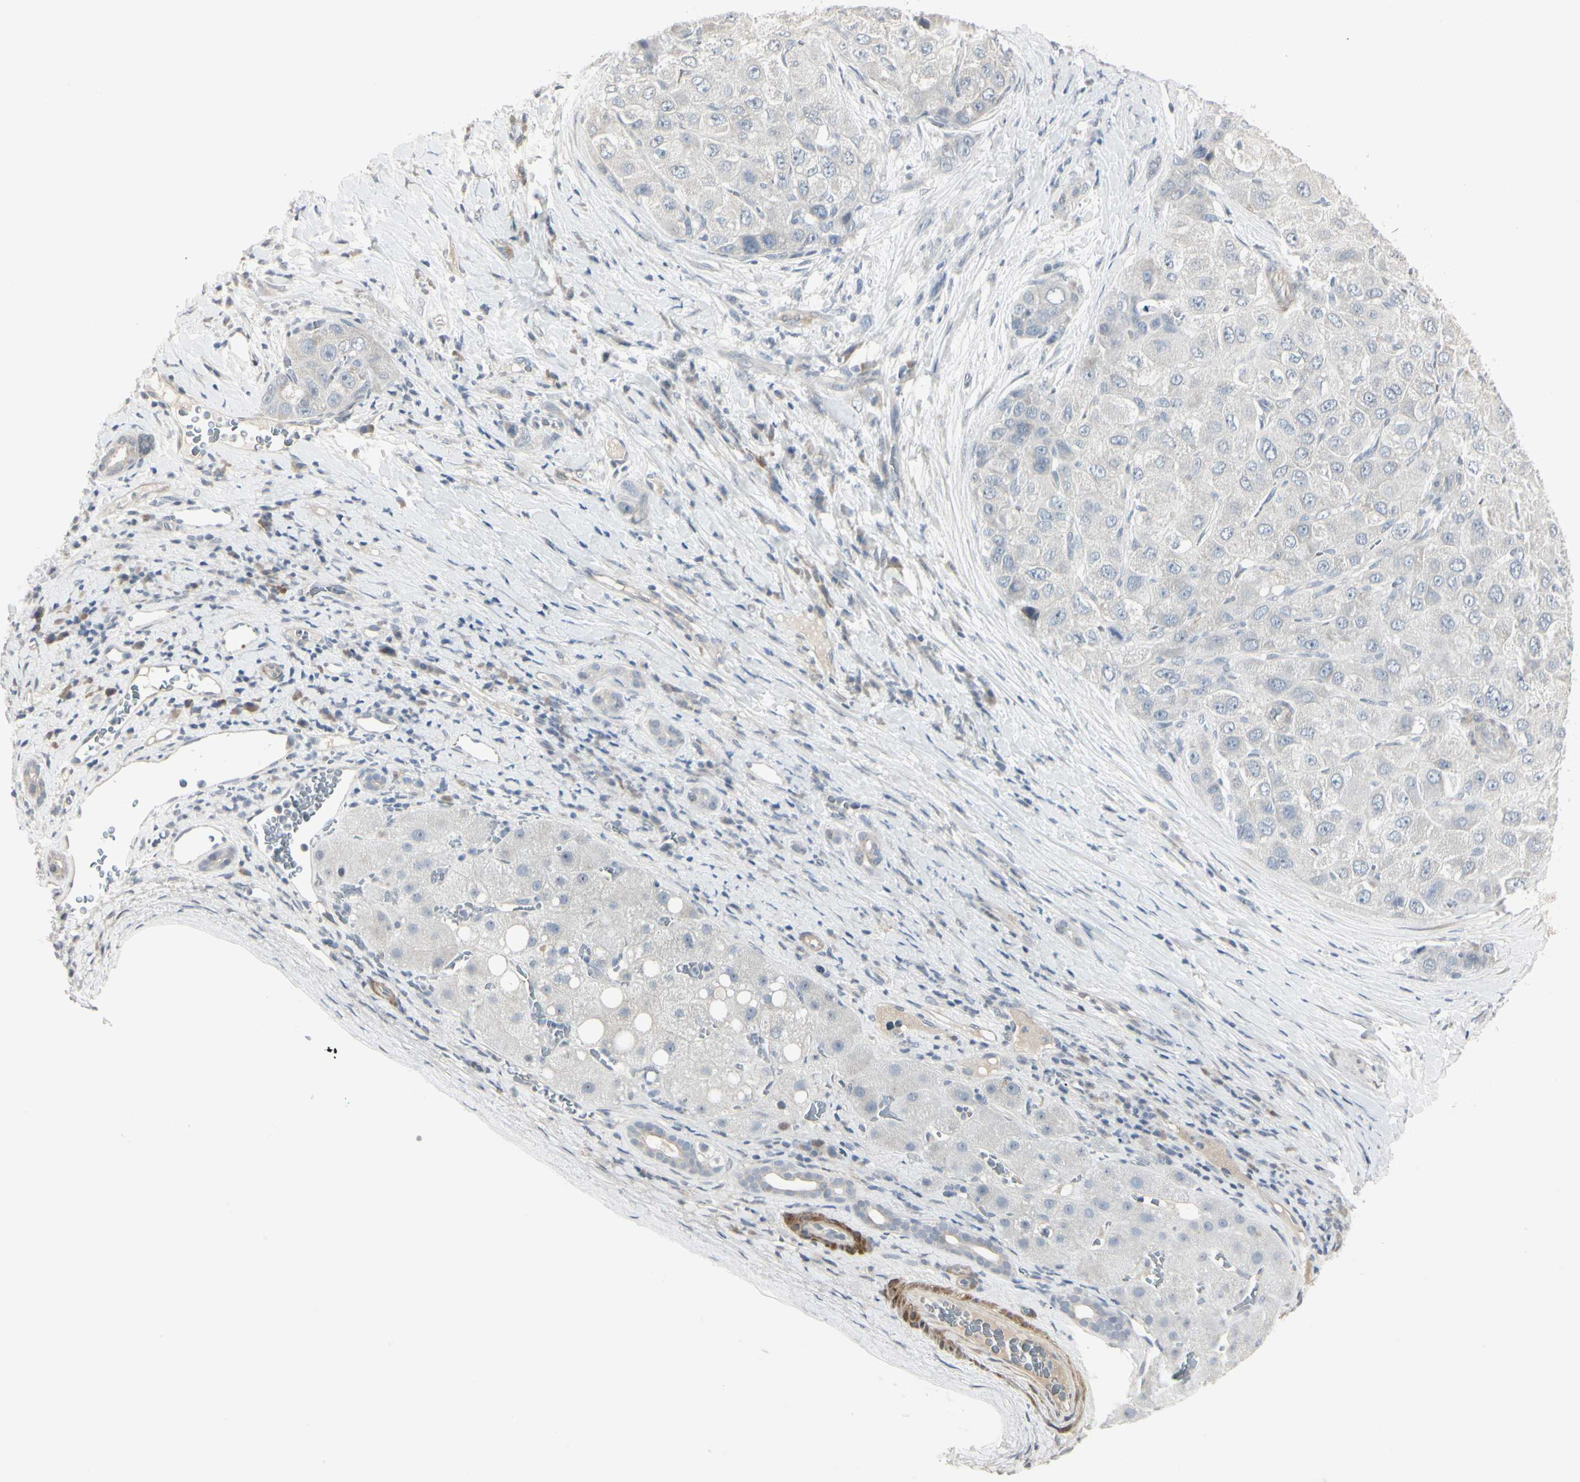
{"staining": {"intensity": "negative", "quantity": "none", "location": "none"}, "tissue": "liver cancer", "cell_type": "Tumor cells", "image_type": "cancer", "snomed": [{"axis": "morphology", "description": "Carcinoma, Hepatocellular, NOS"}, {"axis": "topography", "description": "Liver"}], "caption": "IHC micrograph of neoplastic tissue: liver hepatocellular carcinoma stained with DAB shows no significant protein positivity in tumor cells.", "gene": "DMPK", "patient": {"sex": "male", "age": 80}}